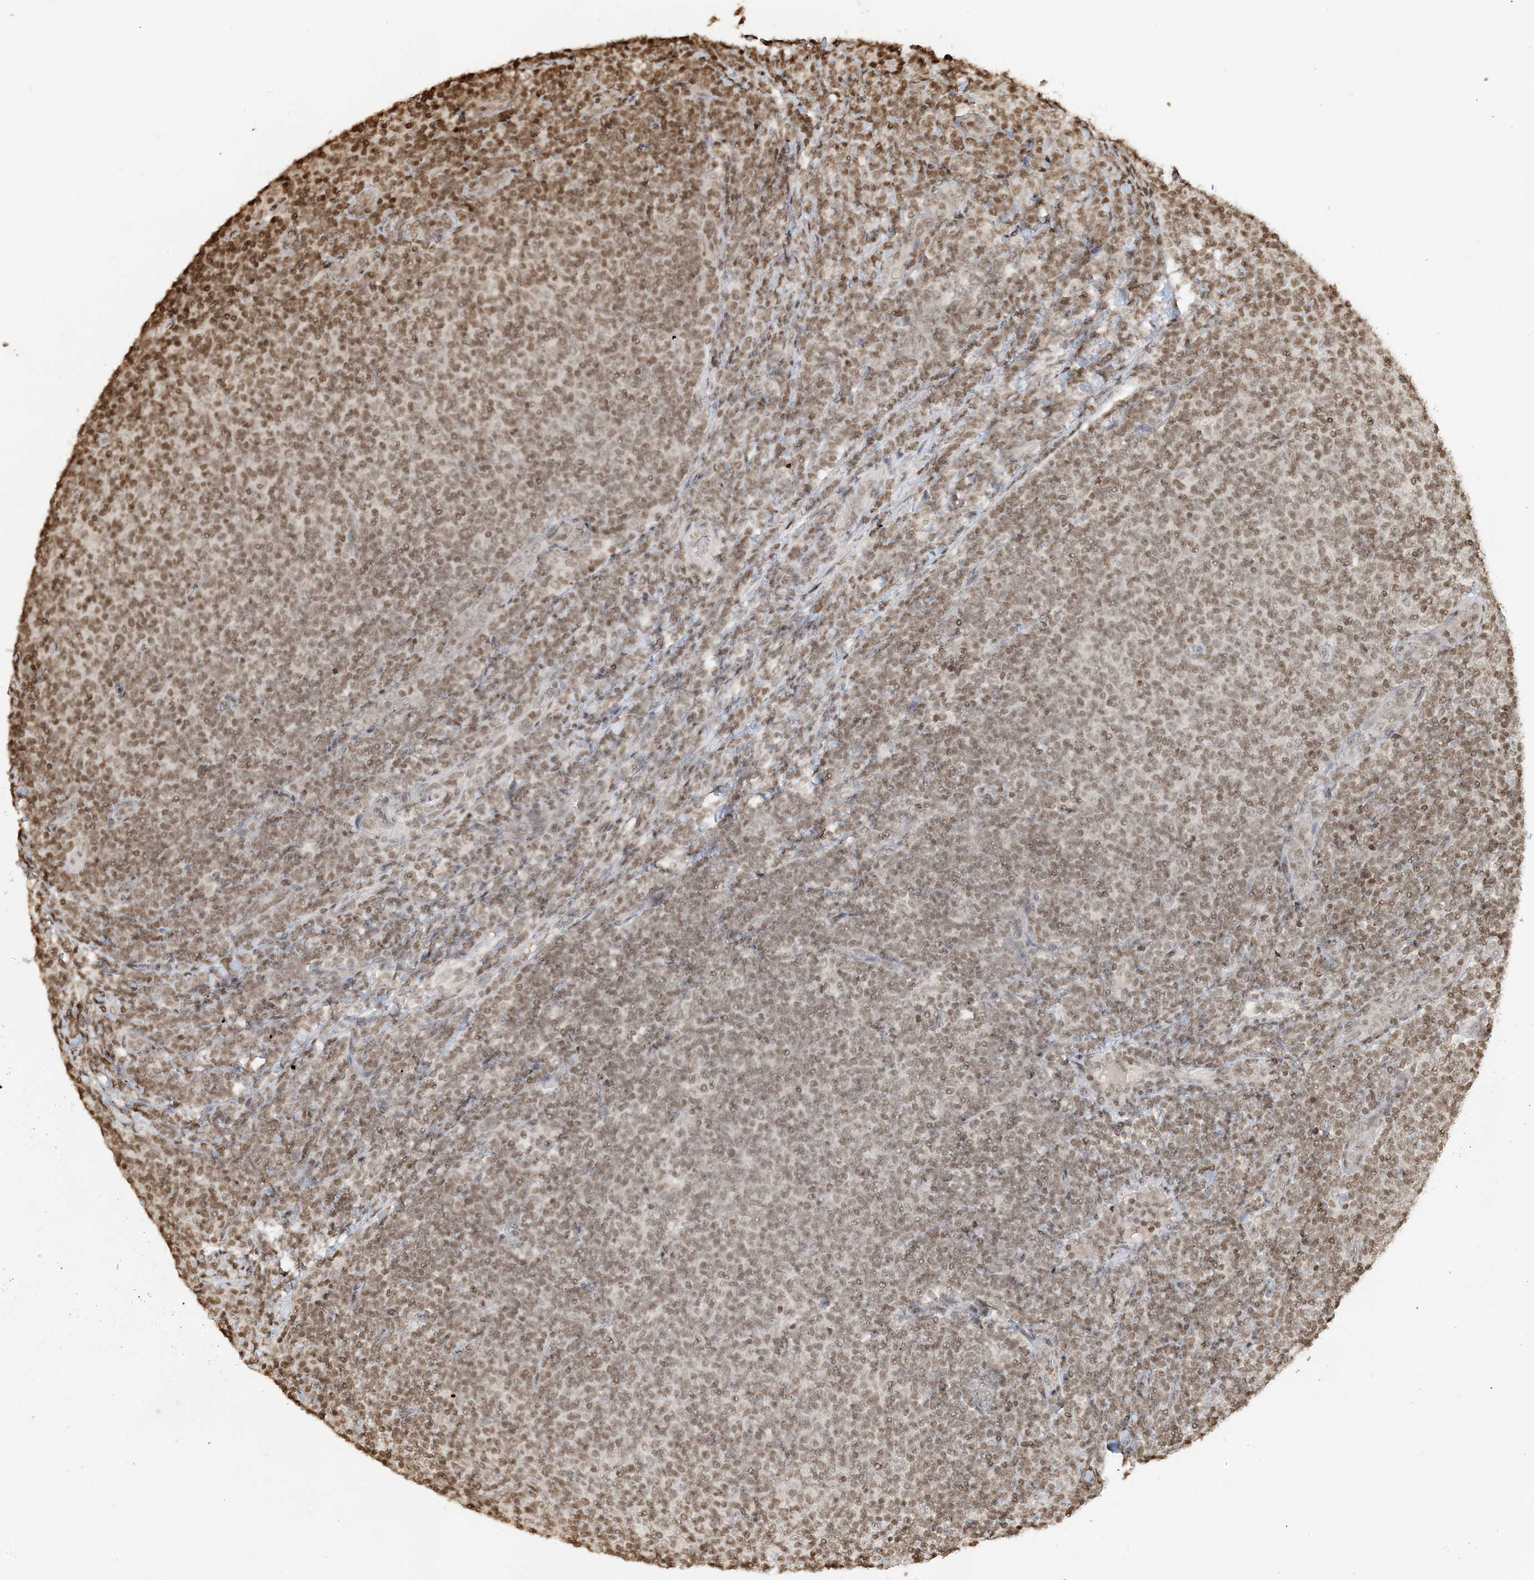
{"staining": {"intensity": "moderate", "quantity": ">75%", "location": "nuclear"}, "tissue": "lymphoma", "cell_type": "Tumor cells", "image_type": "cancer", "snomed": [{"axis": "morphology", "description": "Malignant lymphoma, non-Hodgkin's type, Low grade"}, {"axis": "topography", "description": "Lymph node"}], "caption": "Immunohistochemistry (IHC) (DAB) staining of human lymphoma demonstrates moderate nuclear protein expression in about >75% of tumor cells.", "gene": "H3-3B", "patient": {"sex": "male", "age": 66}}